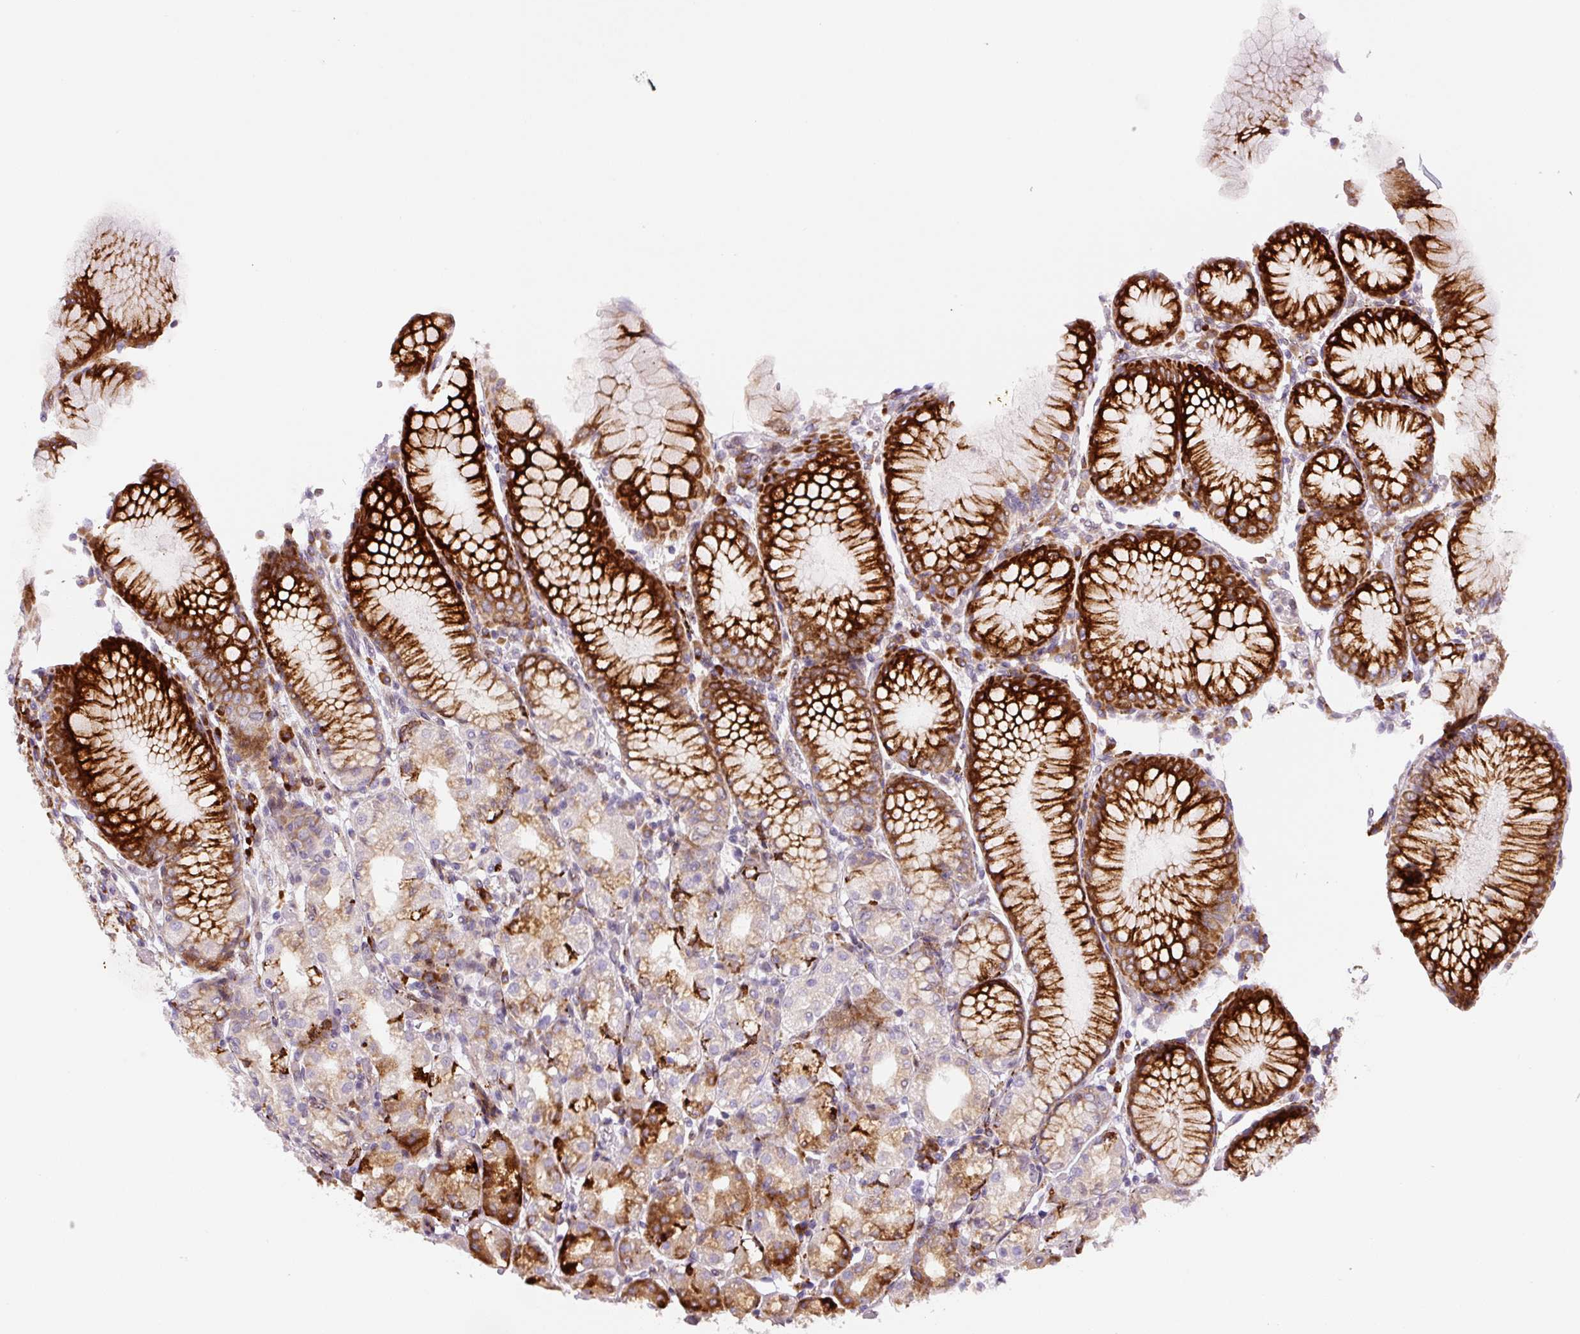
{"staining": {"intensity": "strong", "quantity": "25%-75%", "location": "cytoplasmic/membranous"}, "tissue": "stomach", "cell_type": "Glandular cells", "image_type": "normal", "snomed": [{"axis": "morphology", "description": "Normal tissue, NOS"}, {"axis": "topography", "description": "Stomach"}], "caption": "A photomicrograph of human stomach stained for a protein reveals strong cytoplasmic/membranous brown staining in glandular cells. The protein of interest is stained brown, and the nuclei are stained in blue (DAB (3,3'-diaminobenzidine) IHC with brightfield microscopy, high magnification).", "gene": "DISP3", "patient": {"sex": "female", "age": 57}}